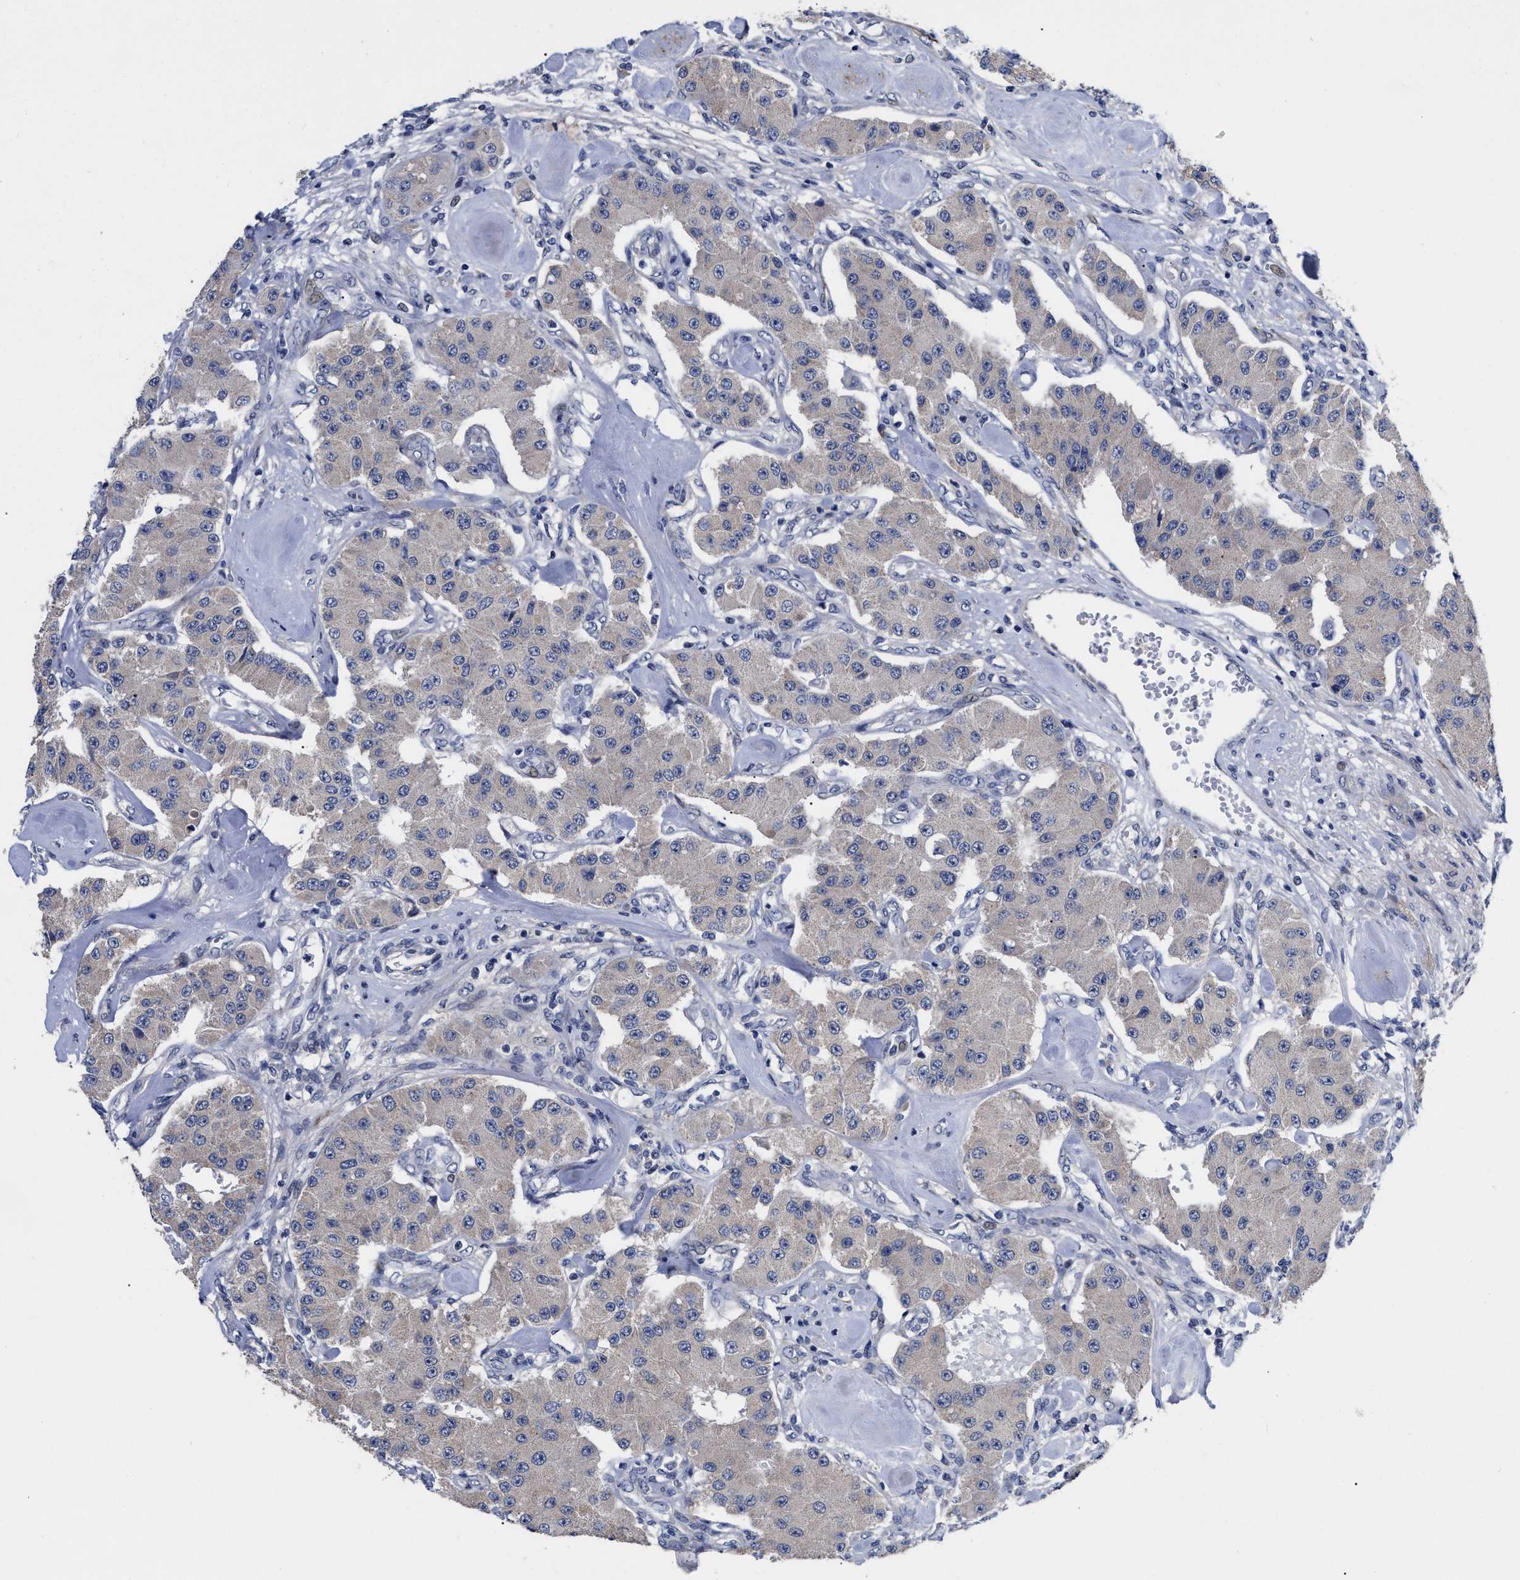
{"staining": {"intensity": "negative", "quantity": "none", "location": "none"}, "tissue": "carcinoid", "cell_type": "Tumor cells", "image_type": "cancer", "snomed": [{"axis": "morphology", "description": "Carcinoid, malignant, NOS"}, {"axis": "topography", "description": "Pancreas"}], "caption": "Immunohistochemistry (IHC) of carcinoid (malignant) demonstrates no expression in tumor cells.", "gene": "CCN5", "patient": {"sex": "male", "age": 41}}